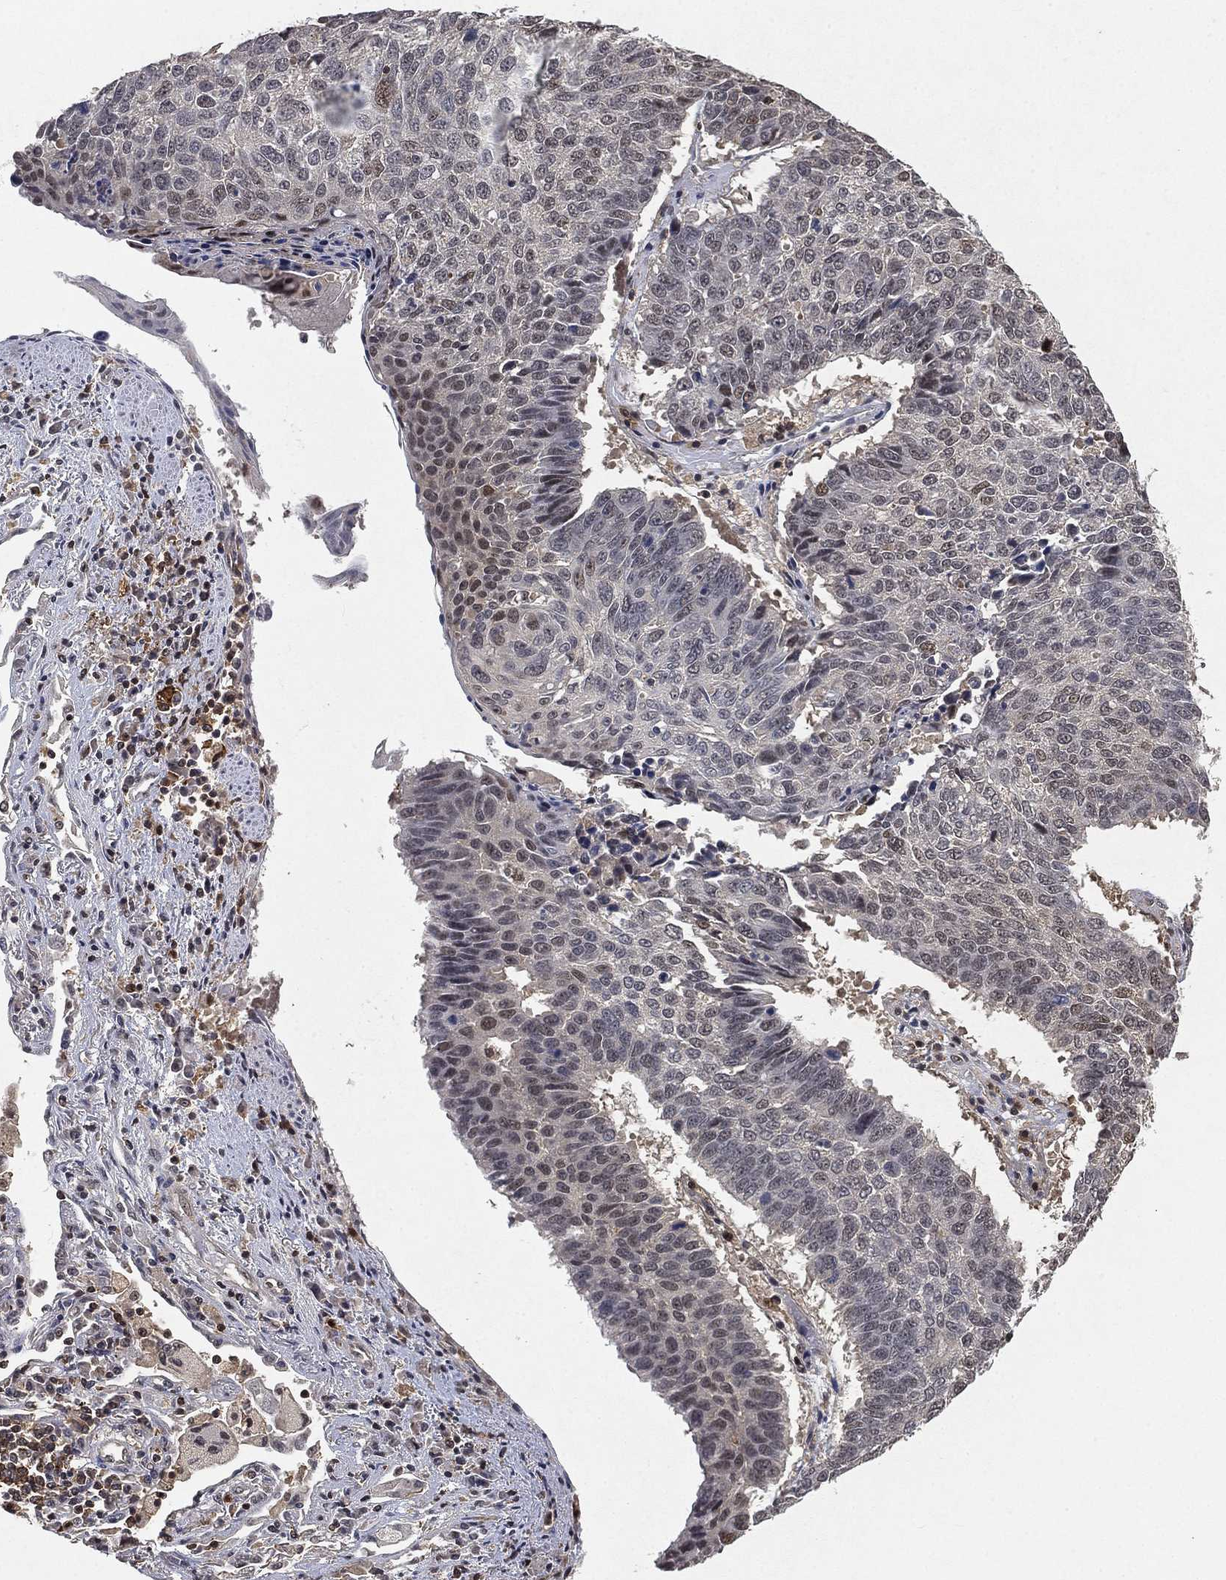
{"staining": {"intensity": "negative", "quantity": "none", "location": "none"}, "tissue": "lung cancer", "cell_type": "Tumor cells", "image_type": "cancer", "snomed": [{"axis": "morphology", "description": "Squamous cell carcinoma, NOS"}, {"axis": "topography", "description": "Lung"}], "caption": "There is no significant staining in tumor cells of squamous cell carcinoma (lung). The staining was performed using DAB (3,3'-diaminobenzidine) to visualize the protein expression in brown, while the nuclei were stained in blue with hematoxylin (Magnification: 20x).", "gene": "WDR26", "patient": {"sex": "male", "age": 73}}